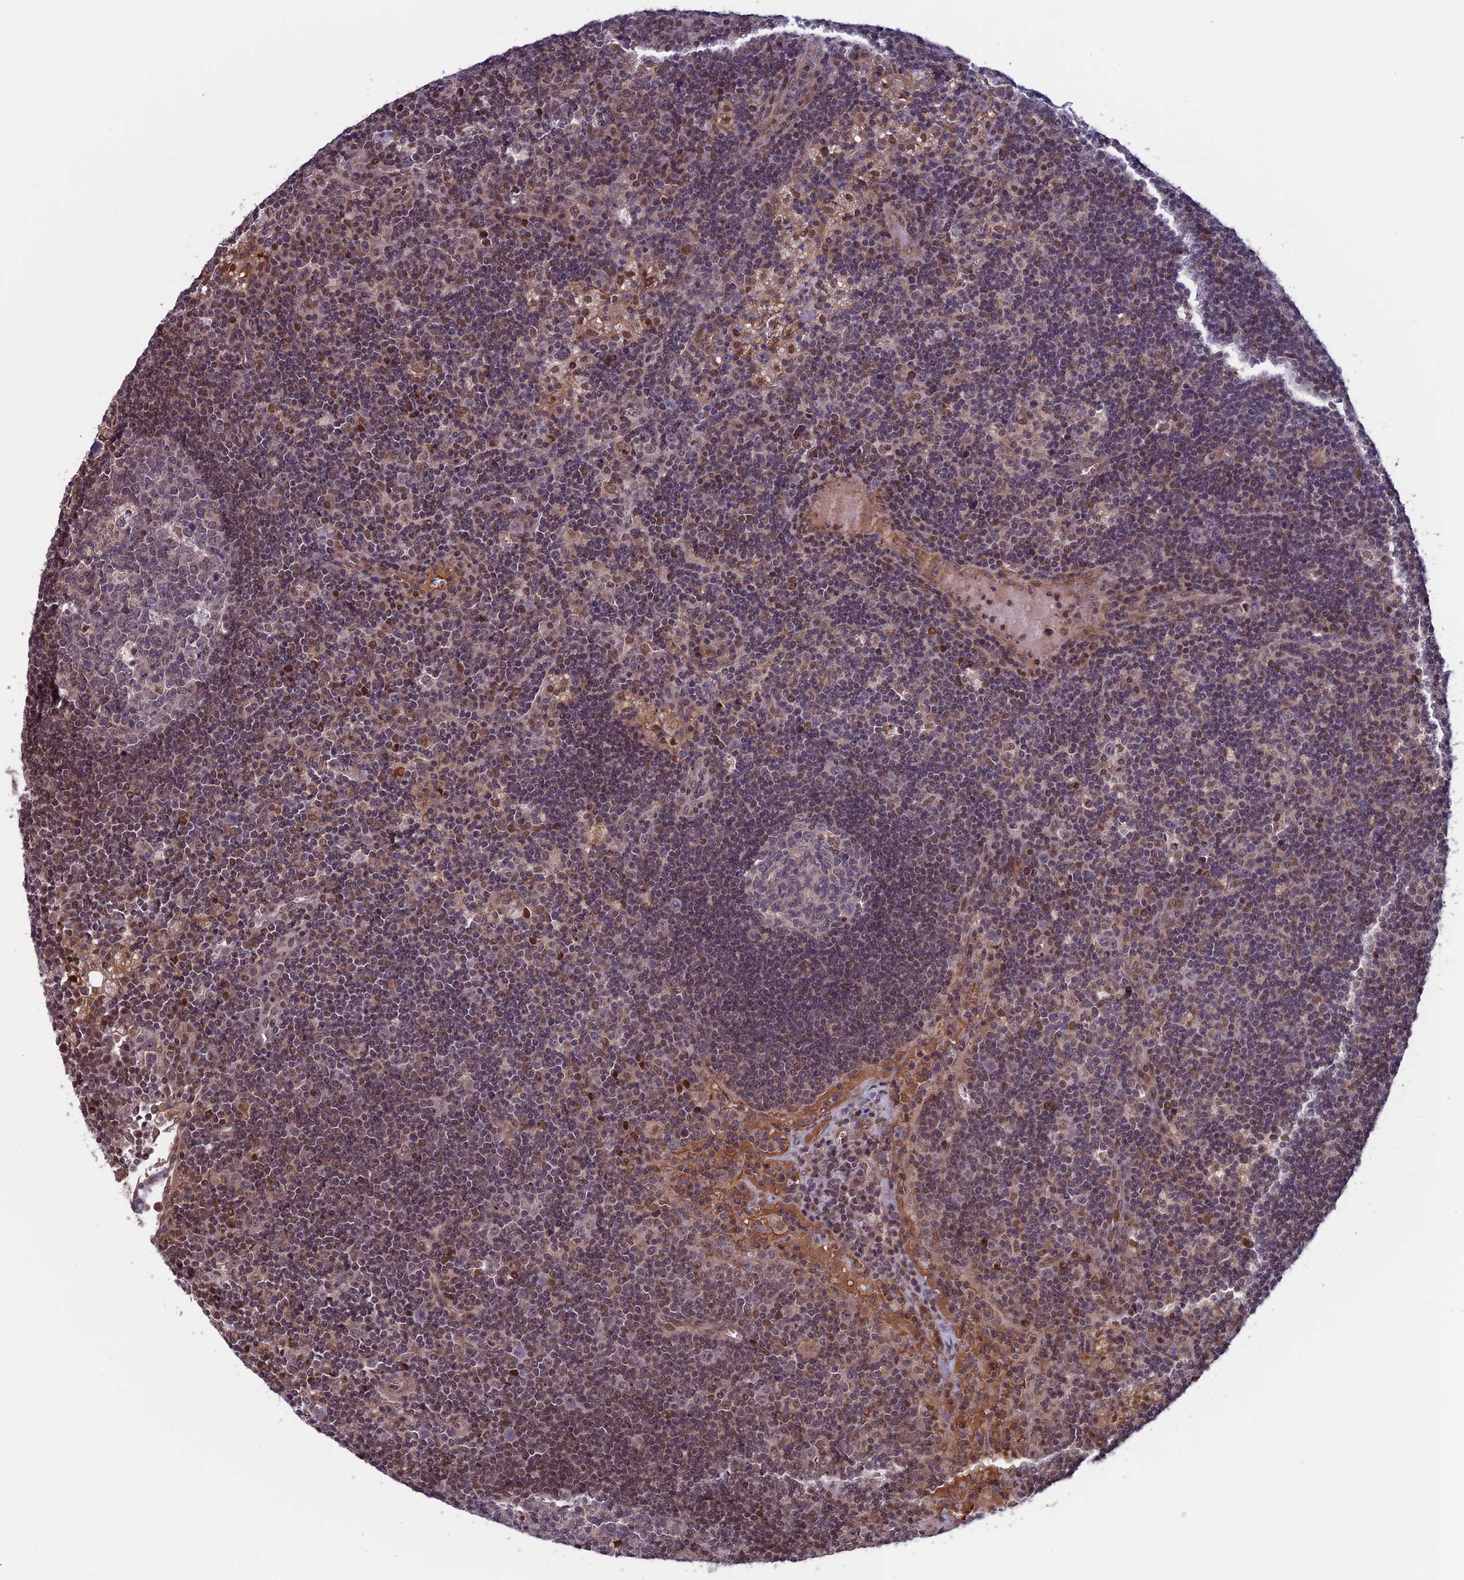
{"staining": {"intensity": "moderate", "quantity": "<25%", "location": "nuclear"}, "tissue": "lymph node", "cell_type": "Germinal center cells", "image_type": "normal", "snomed": [{"axis": "morphology", "description": "Normal tissue, NOS"}, {"axis": "topography", "description": "Lymph node"}], "caption": "IHC staining of normal lymph node, which exhibits low levels of moderate nuclear staining in about <25% of germinal center cells indicating moderate nuclear protein expression. The staining was performed using DAB (brown) for protein detection and nuclei were counterstained in hematoxylin (blue).", "gene": "FADS1", "patient": {"sex": "male", "age": 58}}